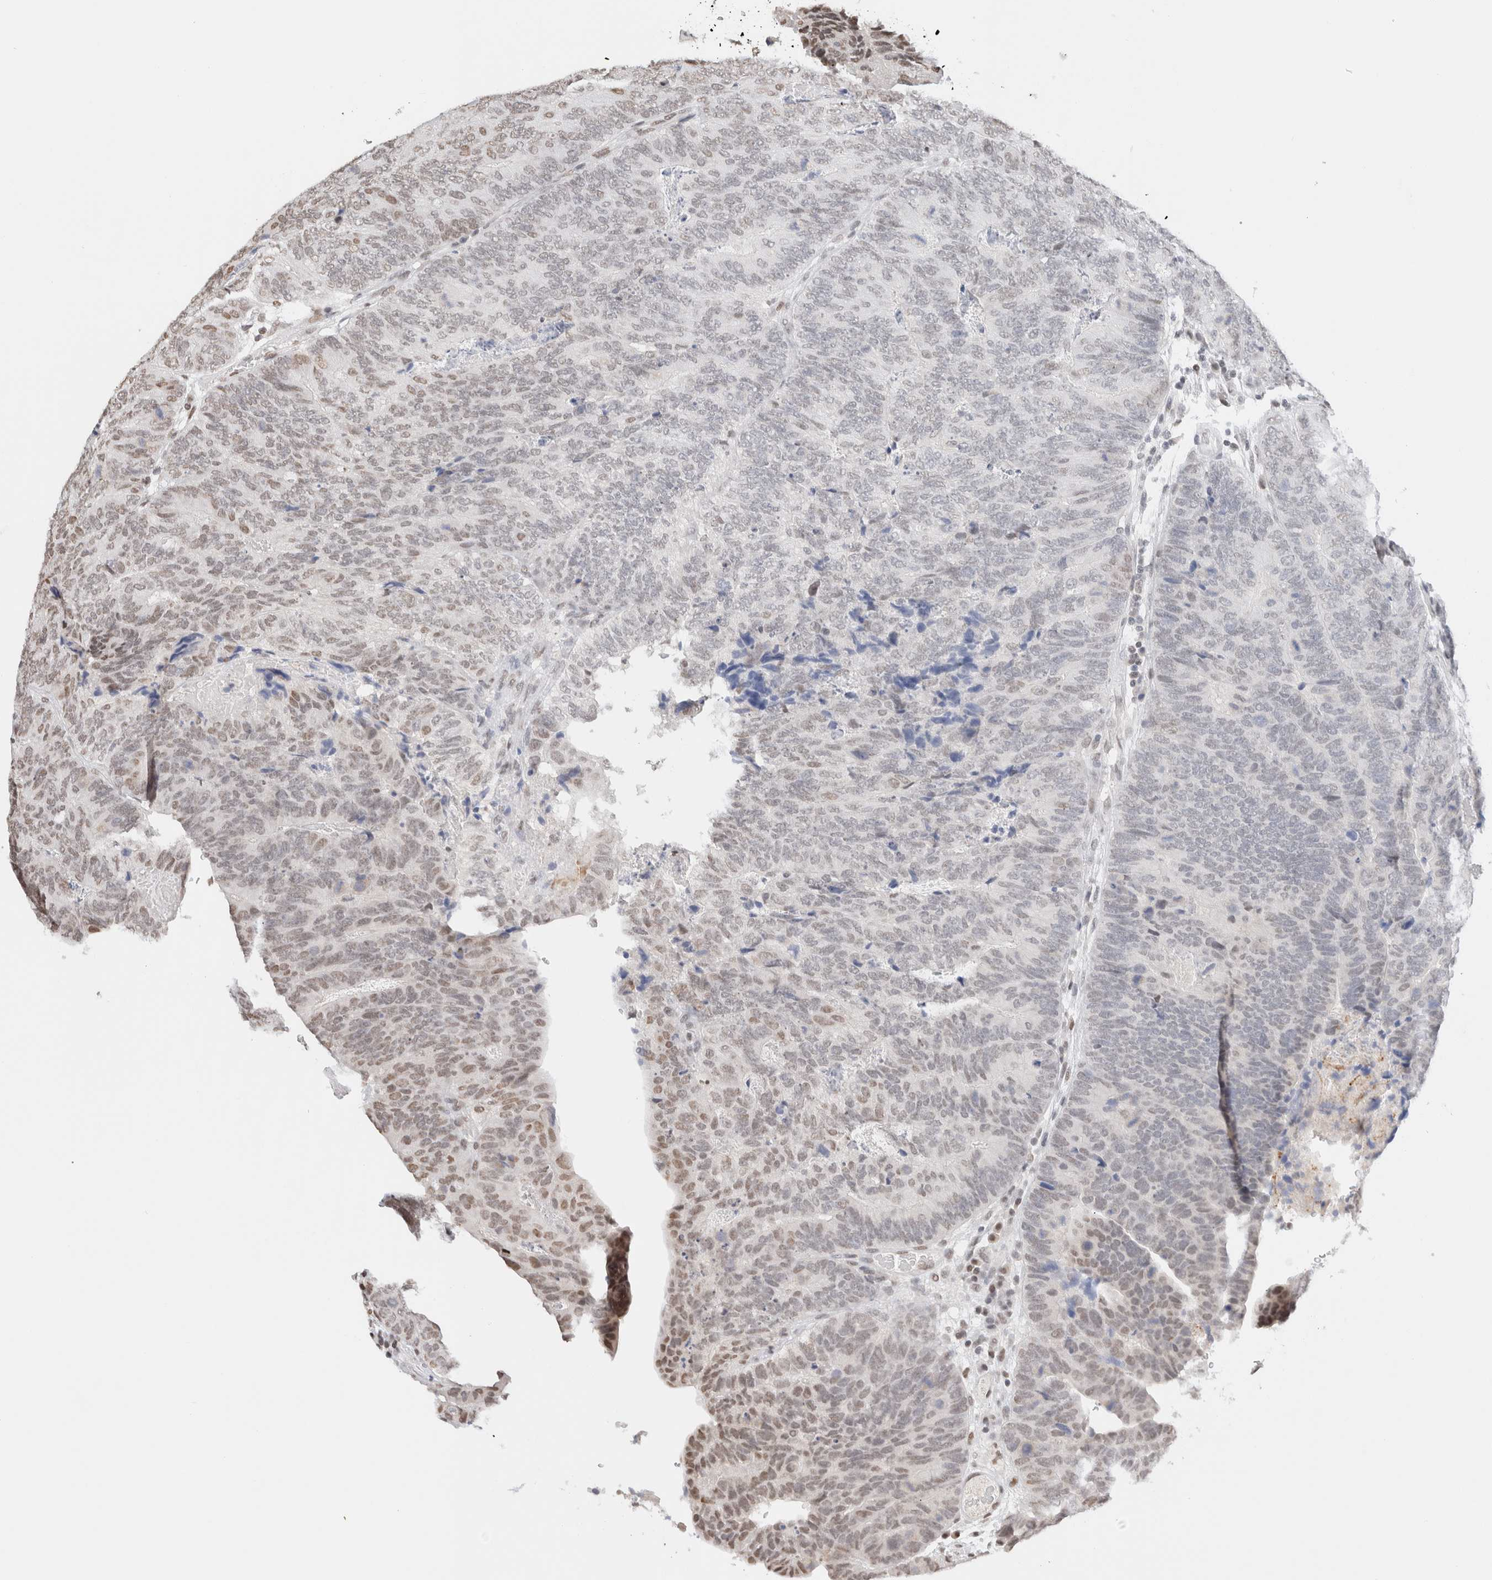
{"staining": {"intensity": "weak", "quantity": "<25%", "location": "nuclear"}, "tissue": "colorectal cancer", "cell_type": "Tumor cells", "image_type": "cancer", "snomed": [{"axis": "morphology", "description": "Adenocarcinoma, NOS"}, {"axis": "topography", "description": "Colon"}], "caption": "The immunohistochemistry histopathology image has no significant positivity in tumor cells of colorectal cancer tissue.", "gene": "SUPT3H", "patient": {"sex": "female", "age": 67}}